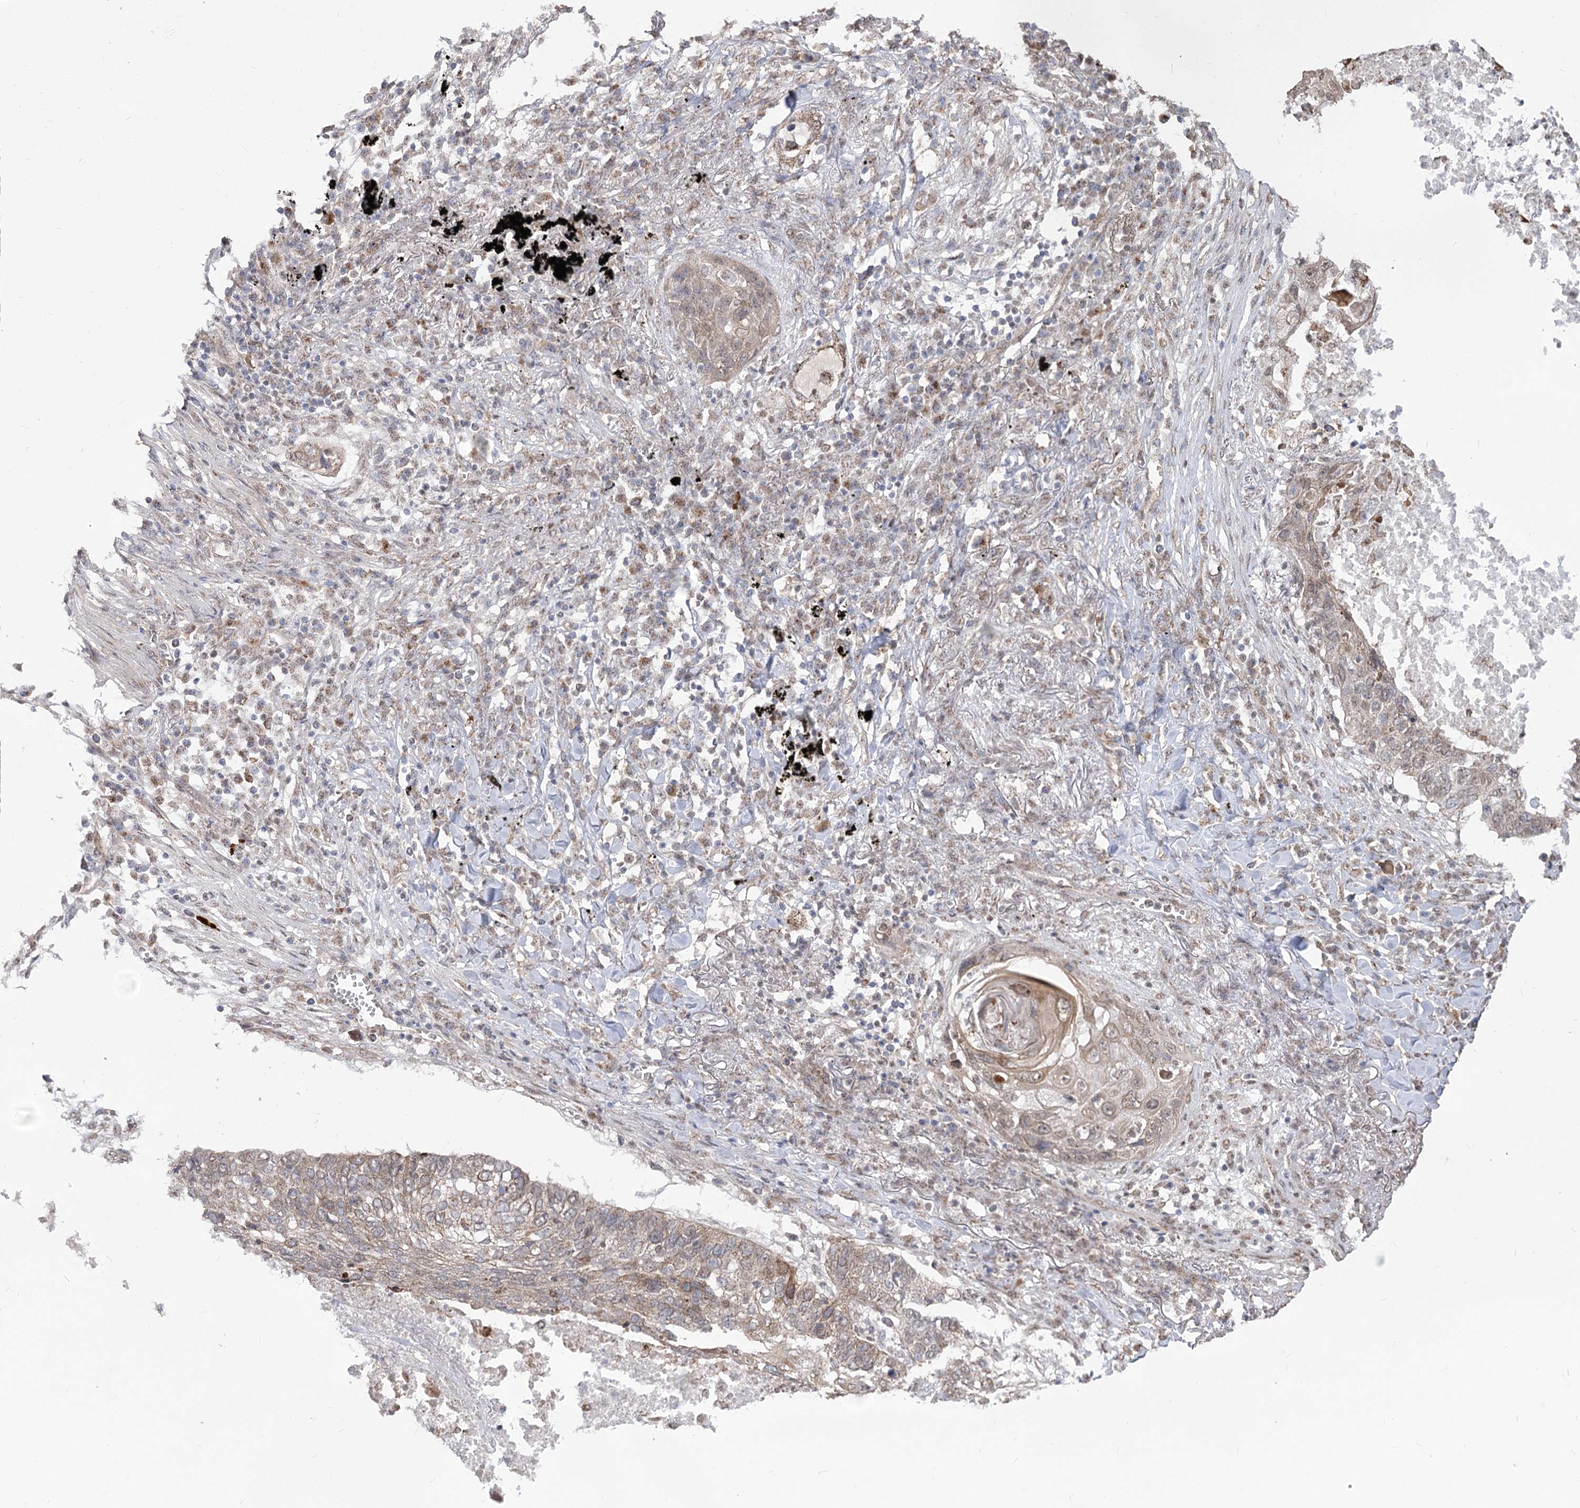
{"staining": {"intensity": "moderate", "quantity": ">75%", "location": "cytoplasmic/membranous"}, "tissue": "lung cancer", "cell_type": "Tumor cells", "image_type": "cancer", "snomed": [{"axis": "morphology", "description": "Squamous cell carcinoma, NOS"}, {"axis": "topography", "description": "Lung"}], "caption": "Lung cancer tissue demonstrates moderate cytoplasmic/membranous expression in approximately >75% of tumor cells, visualized by immunohistochemistry. Ihc stains the protein in brown and the nuclei are stained blue.", "gene": "ZSCAN23", "patient": {"sex": "female", "age": 63}}